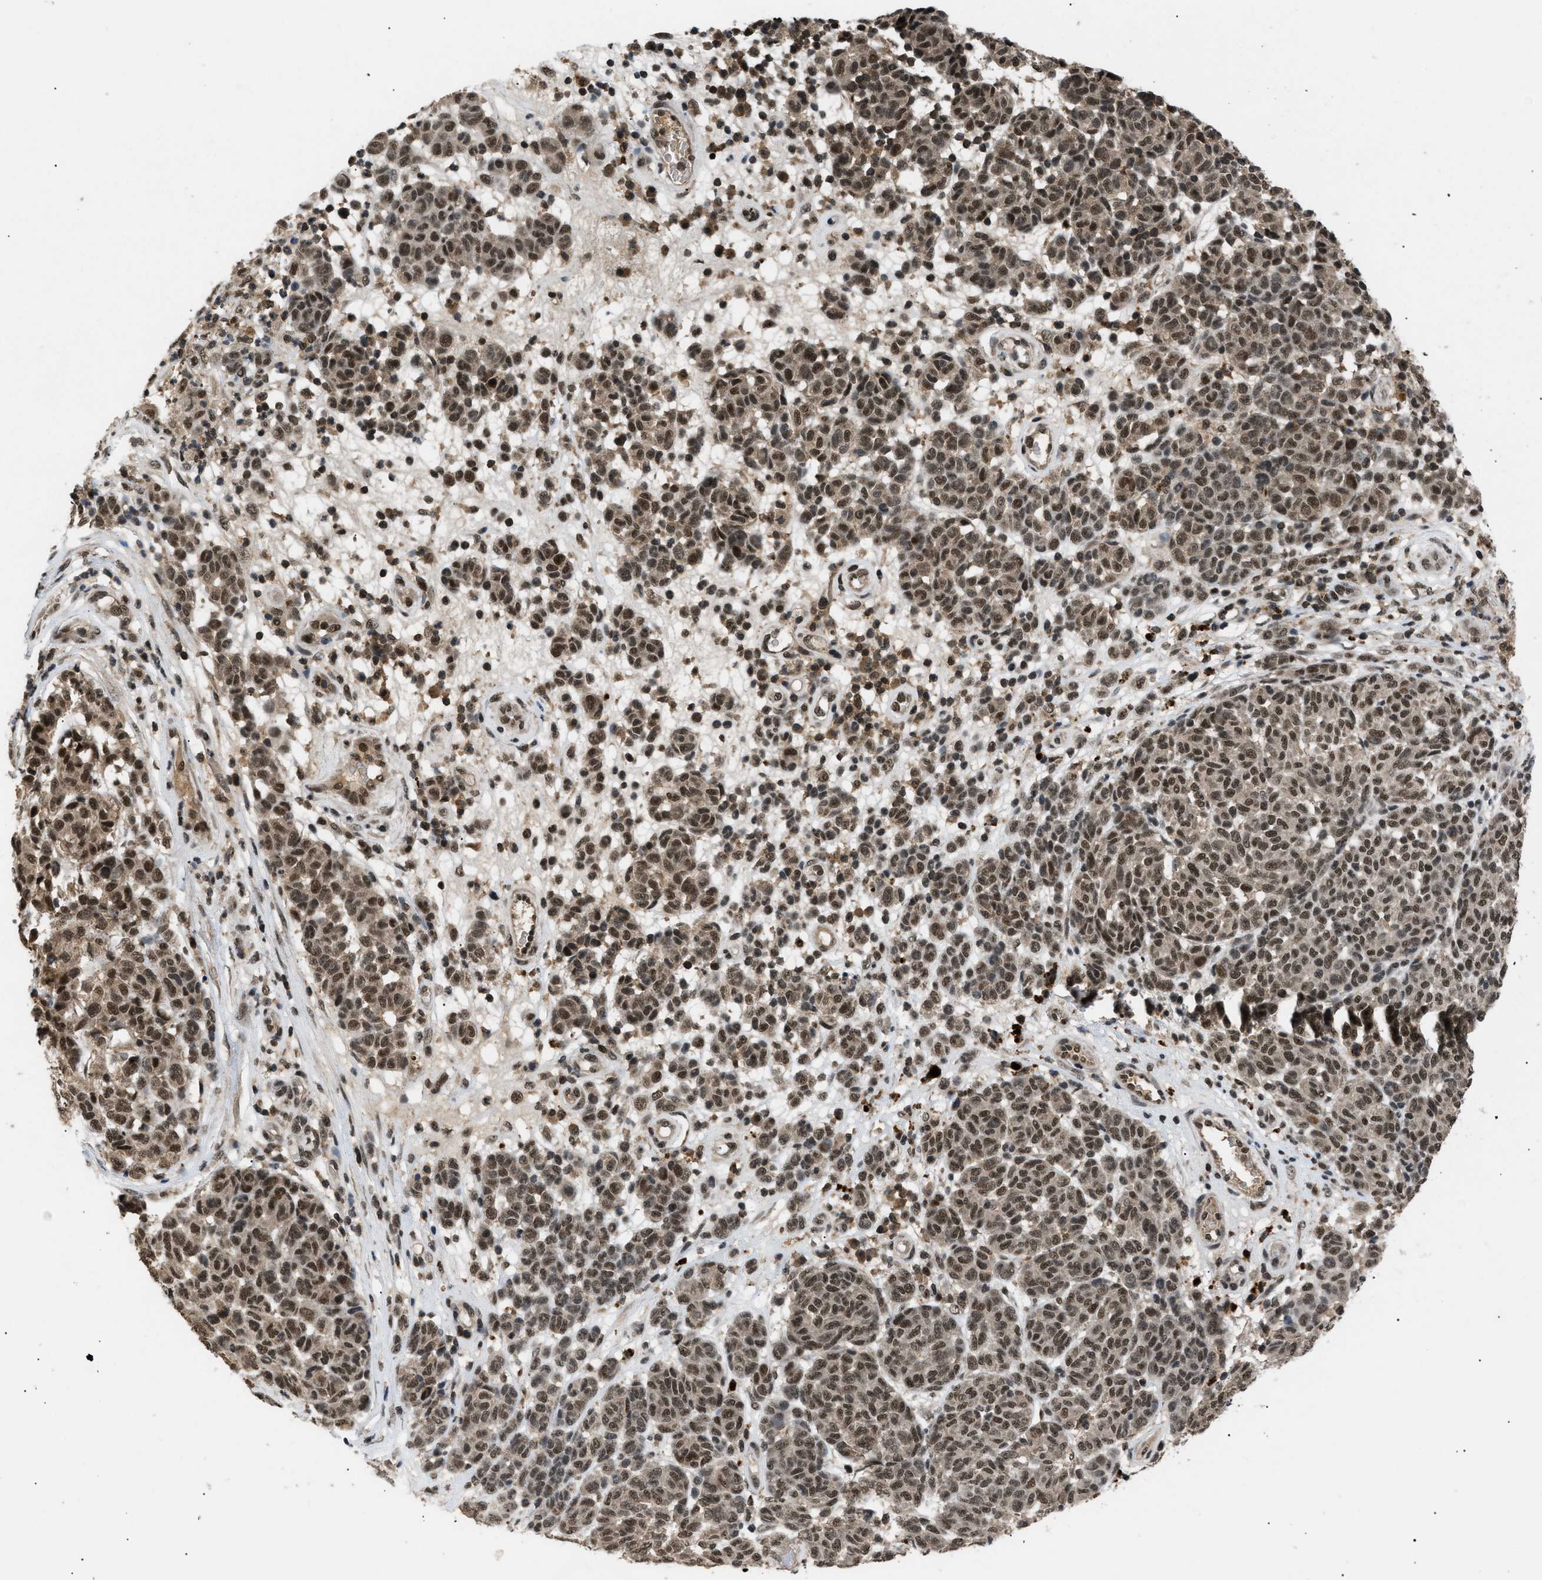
{"staining": {"intensity": "strong", "quantity": ">75%", "location": "nuclear"}, "tissue": "melanoma", "cell_type": "Tumor cells", "image_type": "cancer", "snomed": [{"axis": "morphology", "description": "Malignant melanoma, NOS"}, {"axis": "topography", "description": "Skin"}], "caption": "Malignant melanoma stained for a protein (brown) demonstrates strong nuclear positive staining in approximately >75% of tumor cells.", "gene": "RBM5", "patient": {"sex": "male", "age": 59}}